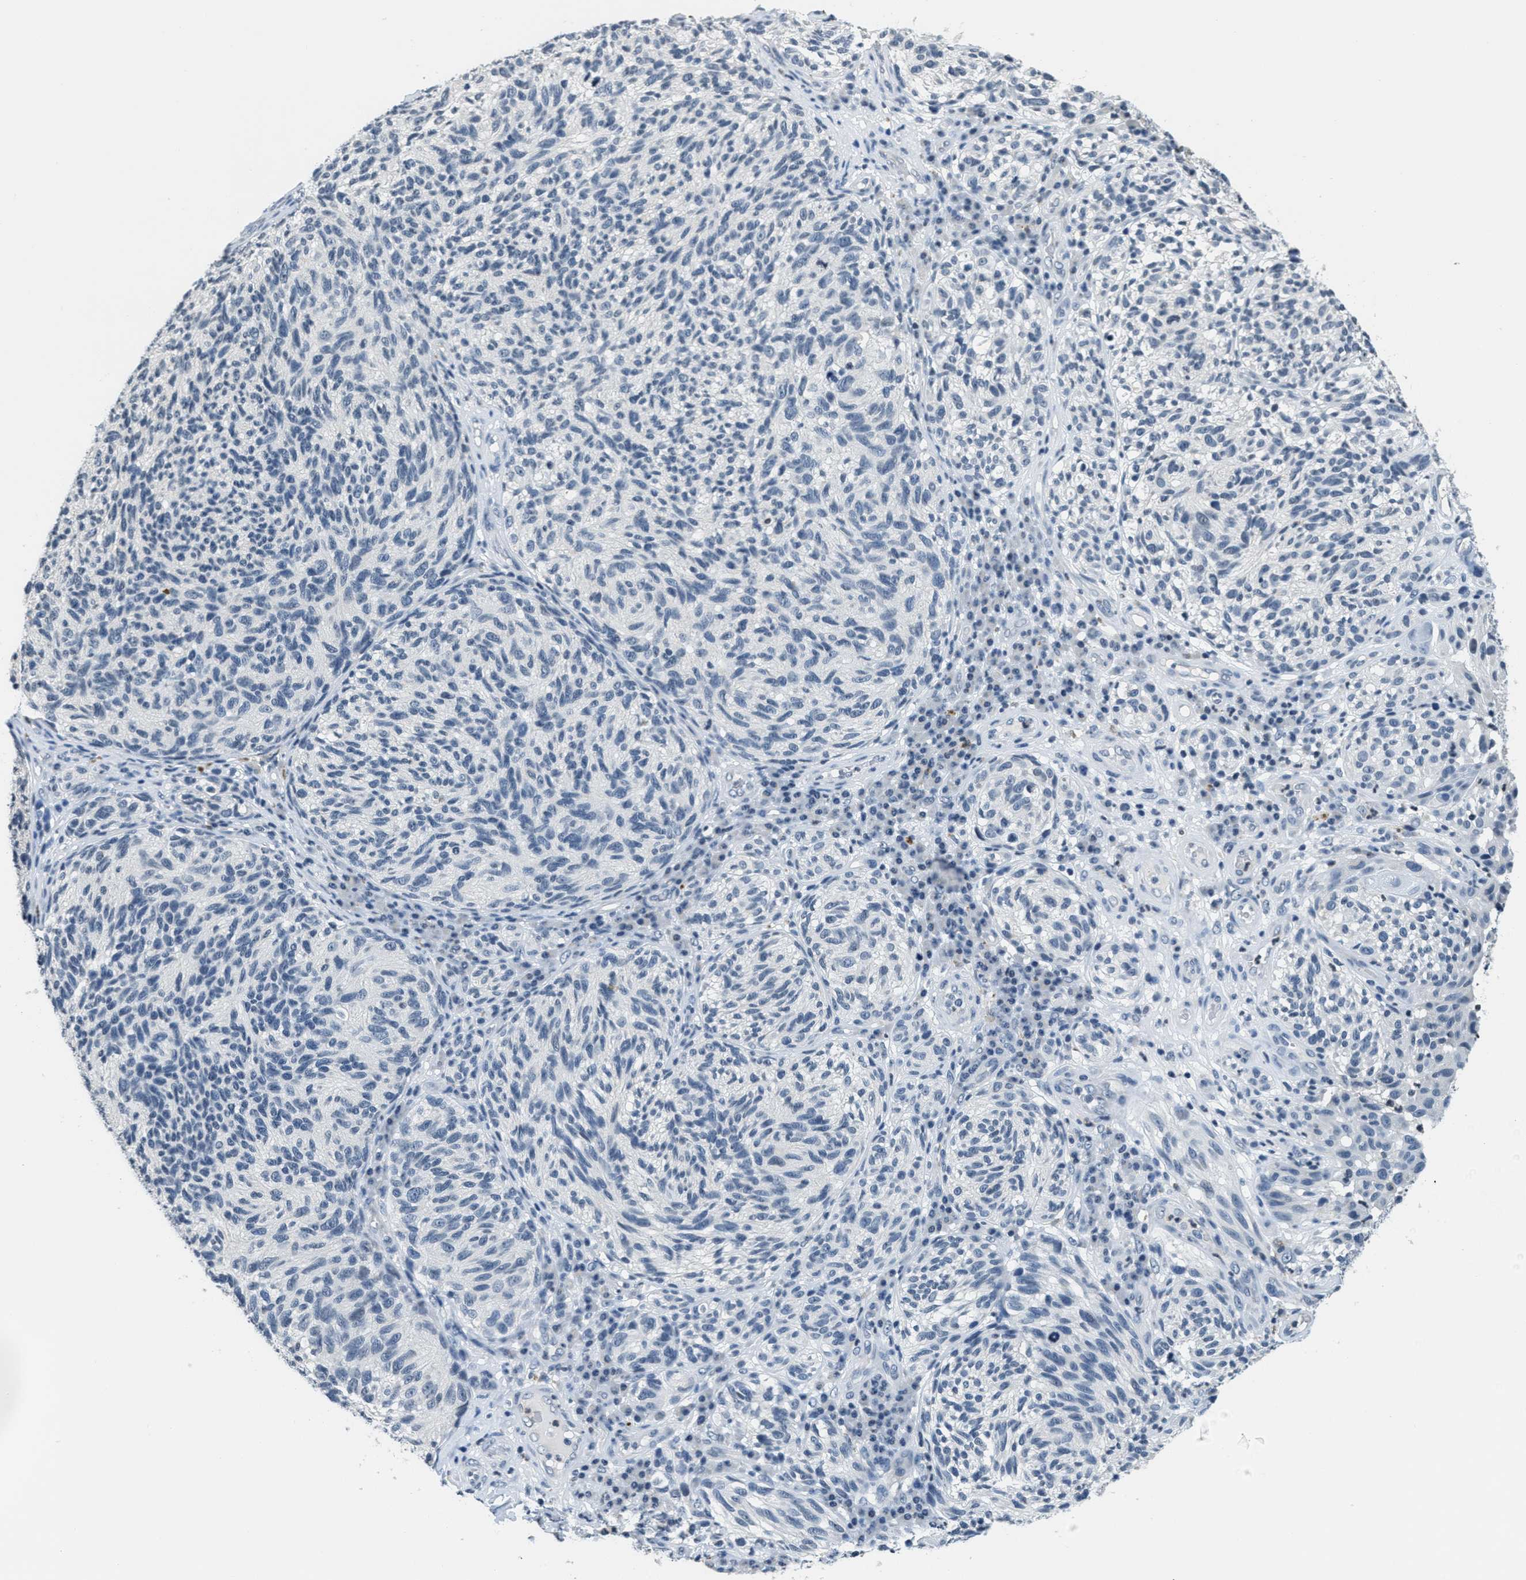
{"staining": {"intensity": "negative", "quantity": "none", "location": "none"}, "tissue": "melanoma", "cell_type": "Tumor cells", "image_type": "cancer", "snomed": [{"axis": "morphology", "description": "Malignant melanoma, NOS"}, {"axis": "topography", "description": "Skin"}], "caption": "Human melanoma stained for a protein using immunohistochemistry reveals no staining in tumor cells.", "gene": "CA4", "patient": {"sex": "female", "age": 73}}